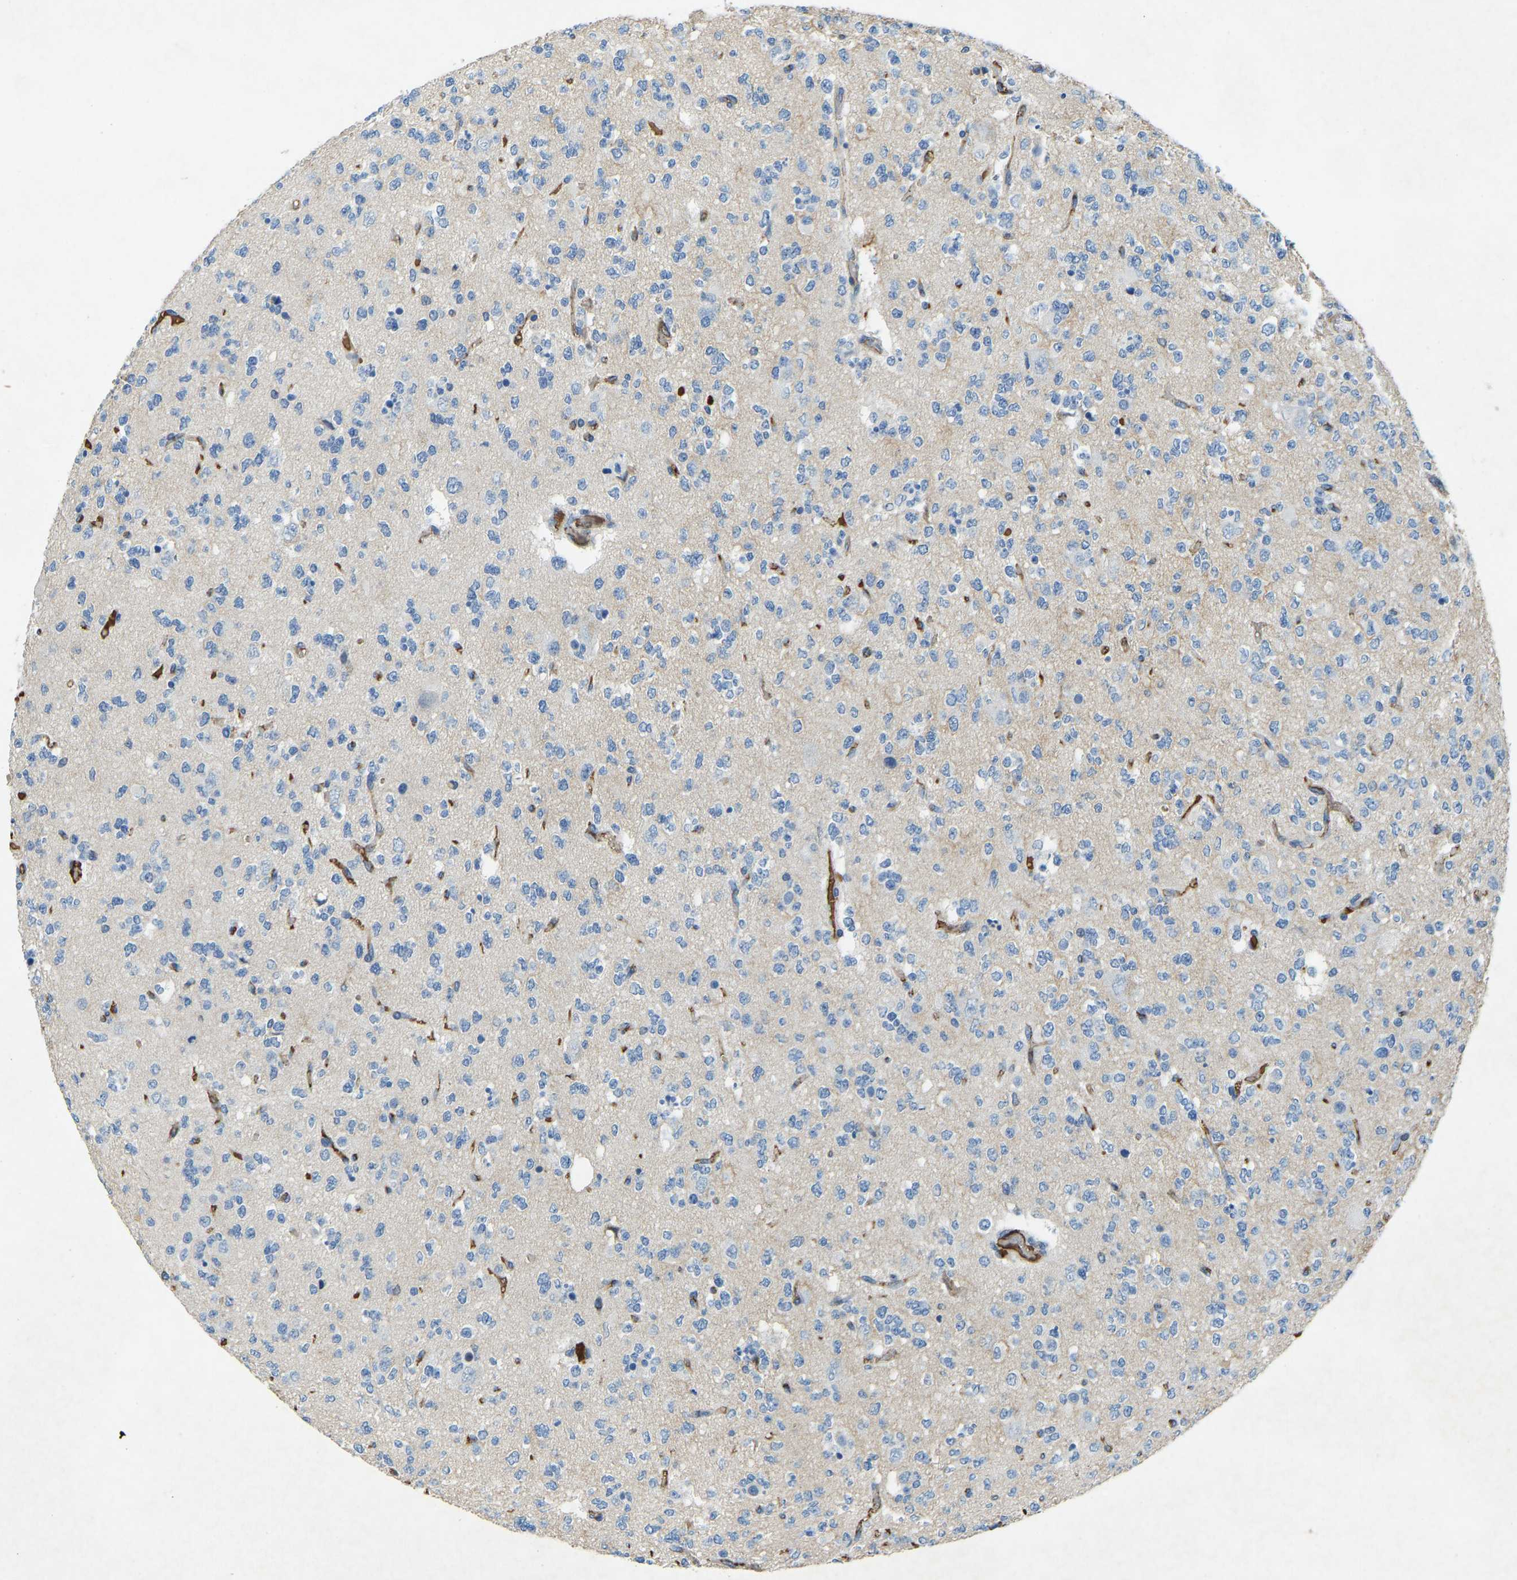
{"staining": {"intensity": "negative", "quantity": "none", "location": "none"}, "tissue": "glioma", "cell_type": "Tumor cells", "image_type": "cancer", "snomed": [{"axis": "morphology", "description": "Glioma, malignant, Low grade"}, {"axis": "topography", "description": "Brain"}], "caption": "Low-grade glioma (malignant) was stained to show a protein in brown. There is no significant positivity in tumor cells.", "gene": "THBS4", "patient": {"sex": "male", "age": 38}}